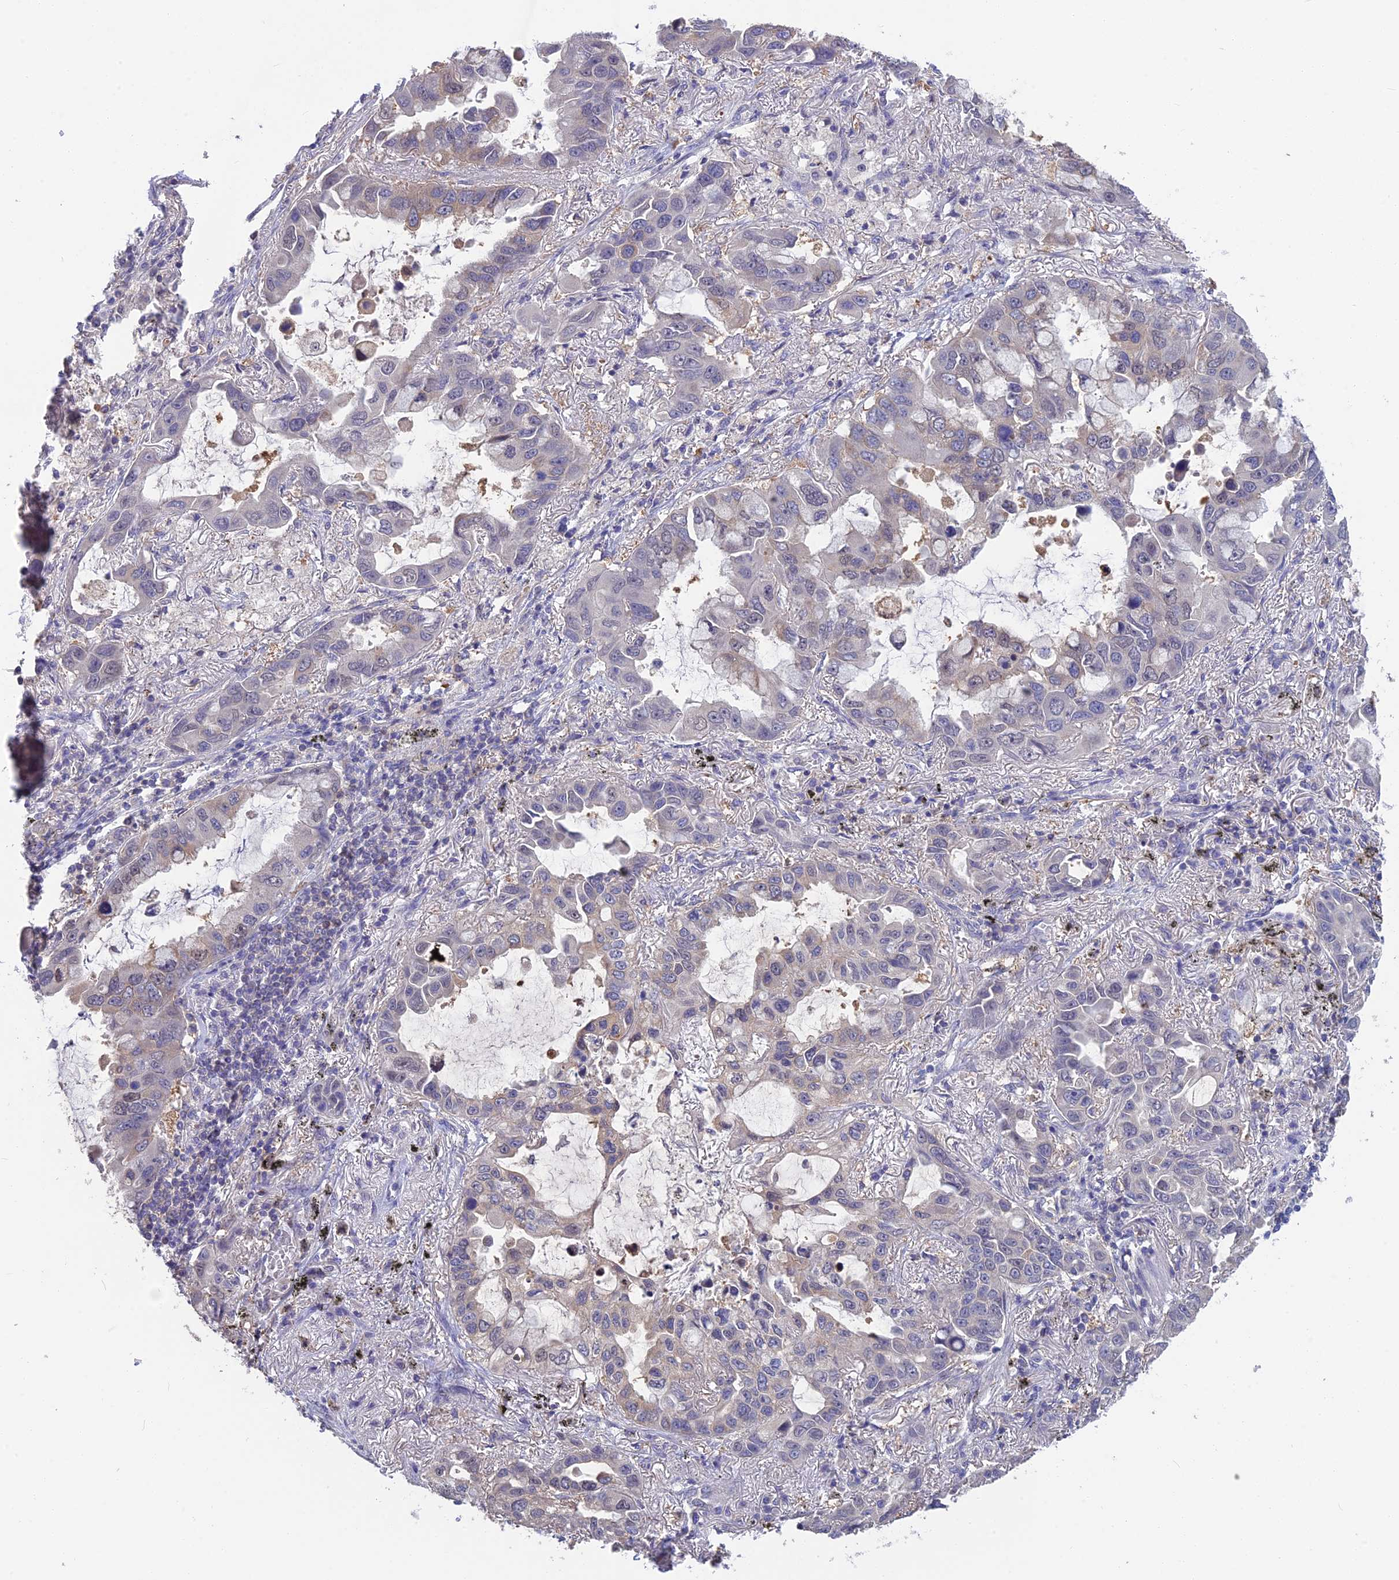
{"staining": {"intensity": "weak", "quantity": "<25%", "location": "cytoplasmic/membranous"}, "tissue": "lung cancer", "cell_type": "Tumor cells", "image_type": "cancer", "snomed": [{"axis": "morphology", "description": "Adenocarcinoma, NOS"}, {"axis": "topography", "description": "Lung"}], "caption": "A micrograph of lung cancer (adenocarcinoma) stained for a protein displays no brown staining in tumor cells.", "gene": "SNAP91", "patient": {"sex": "male", "age": 64}}